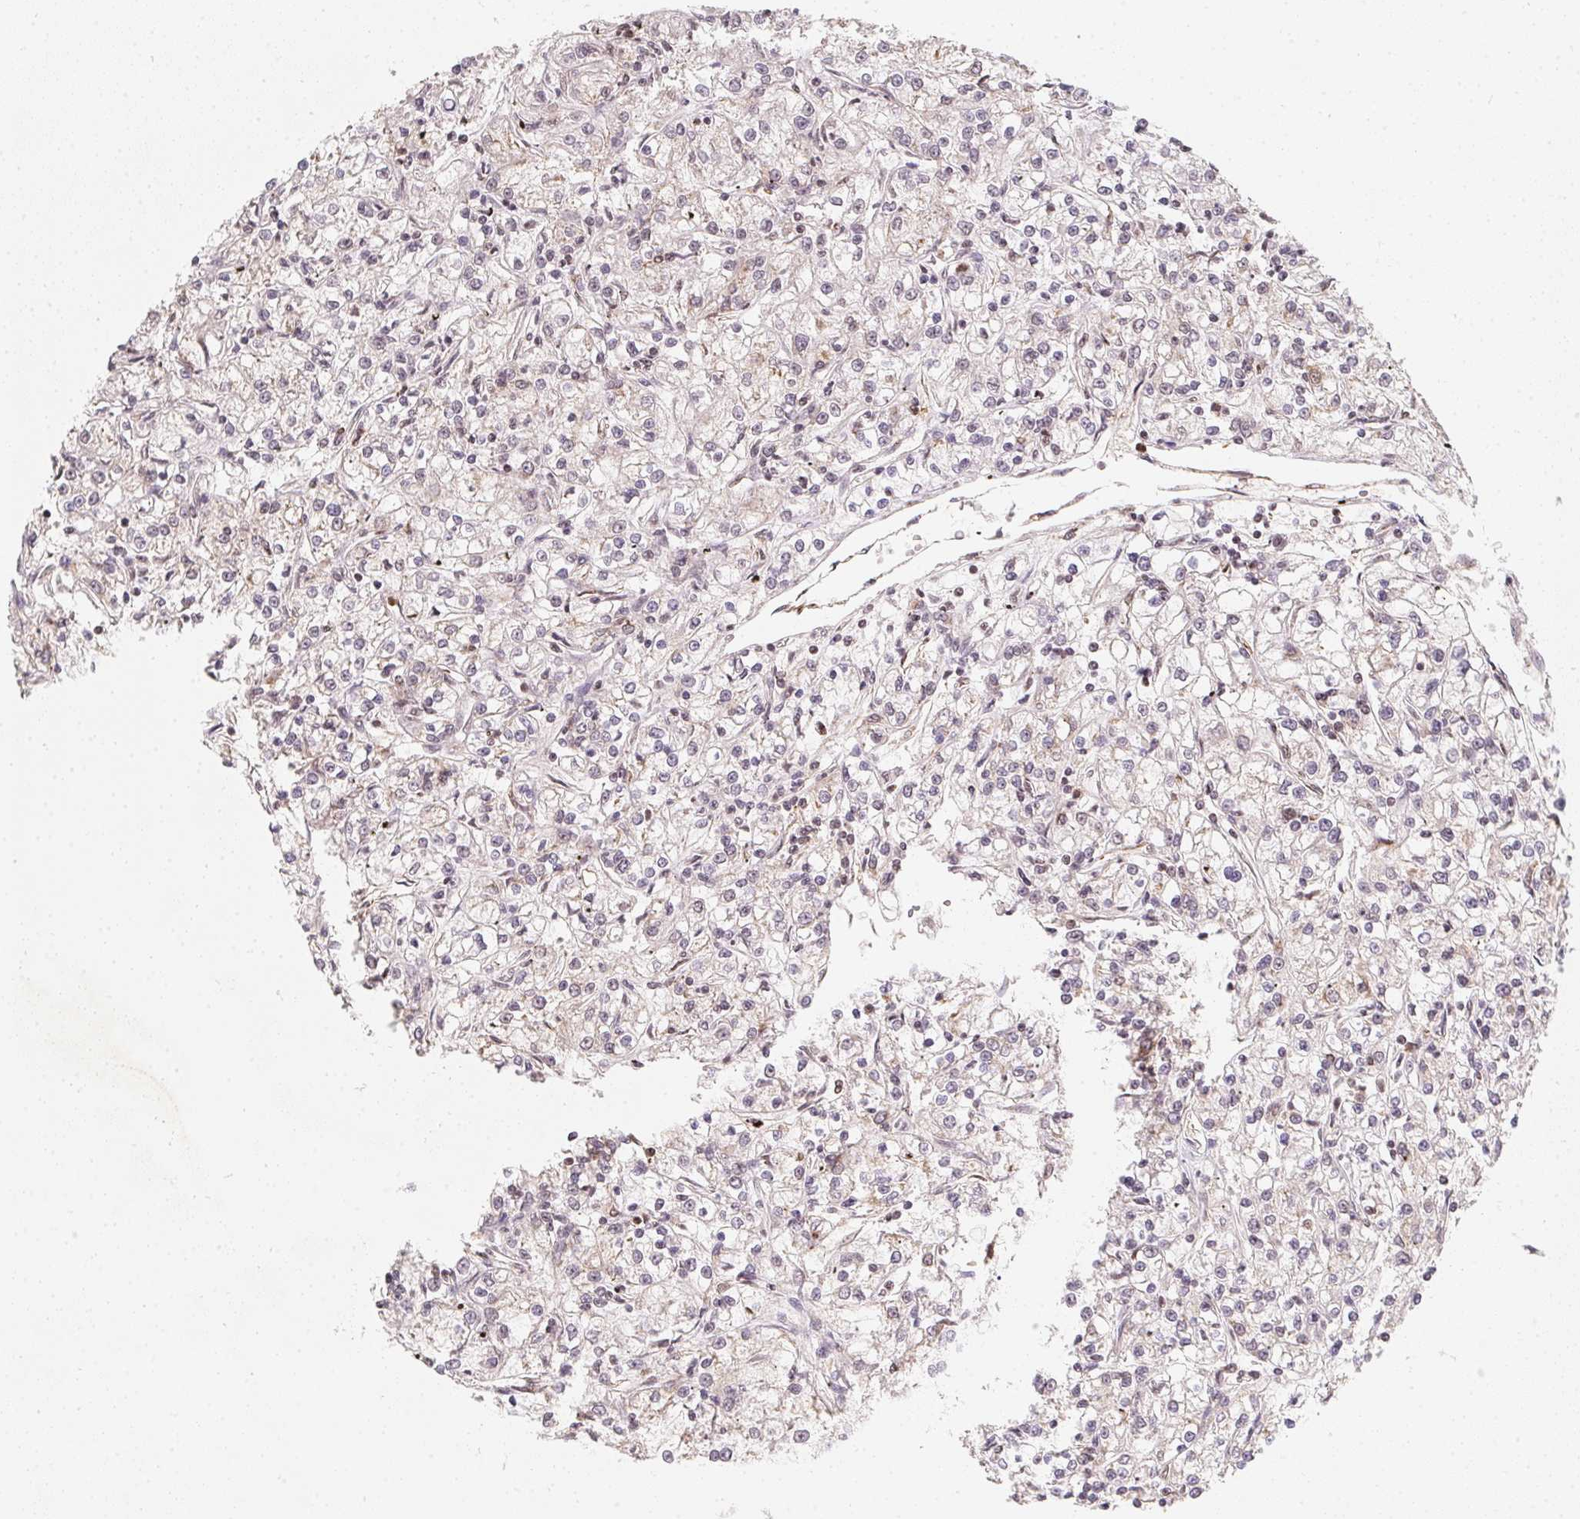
{"staining": {"intensity": "negative", "quantity": "none", "location": "none"}, "tissue": "renal cancer", "cell_type": "Tumor cells", "image_type": "cancer", "snomed": [{"axis": "morphology", "description": "Adenocarcinoma, NOS"}, {"axis": "topography", "description": "Kidney"}], "caption": "DAB (3,3'-diaminobenzidine) immunohistochemical staining of human renal cancer shows no significant positivity in tumor cells.", "gene": "NDUFS6", "patient": {"sex": "female", "age": 59}}